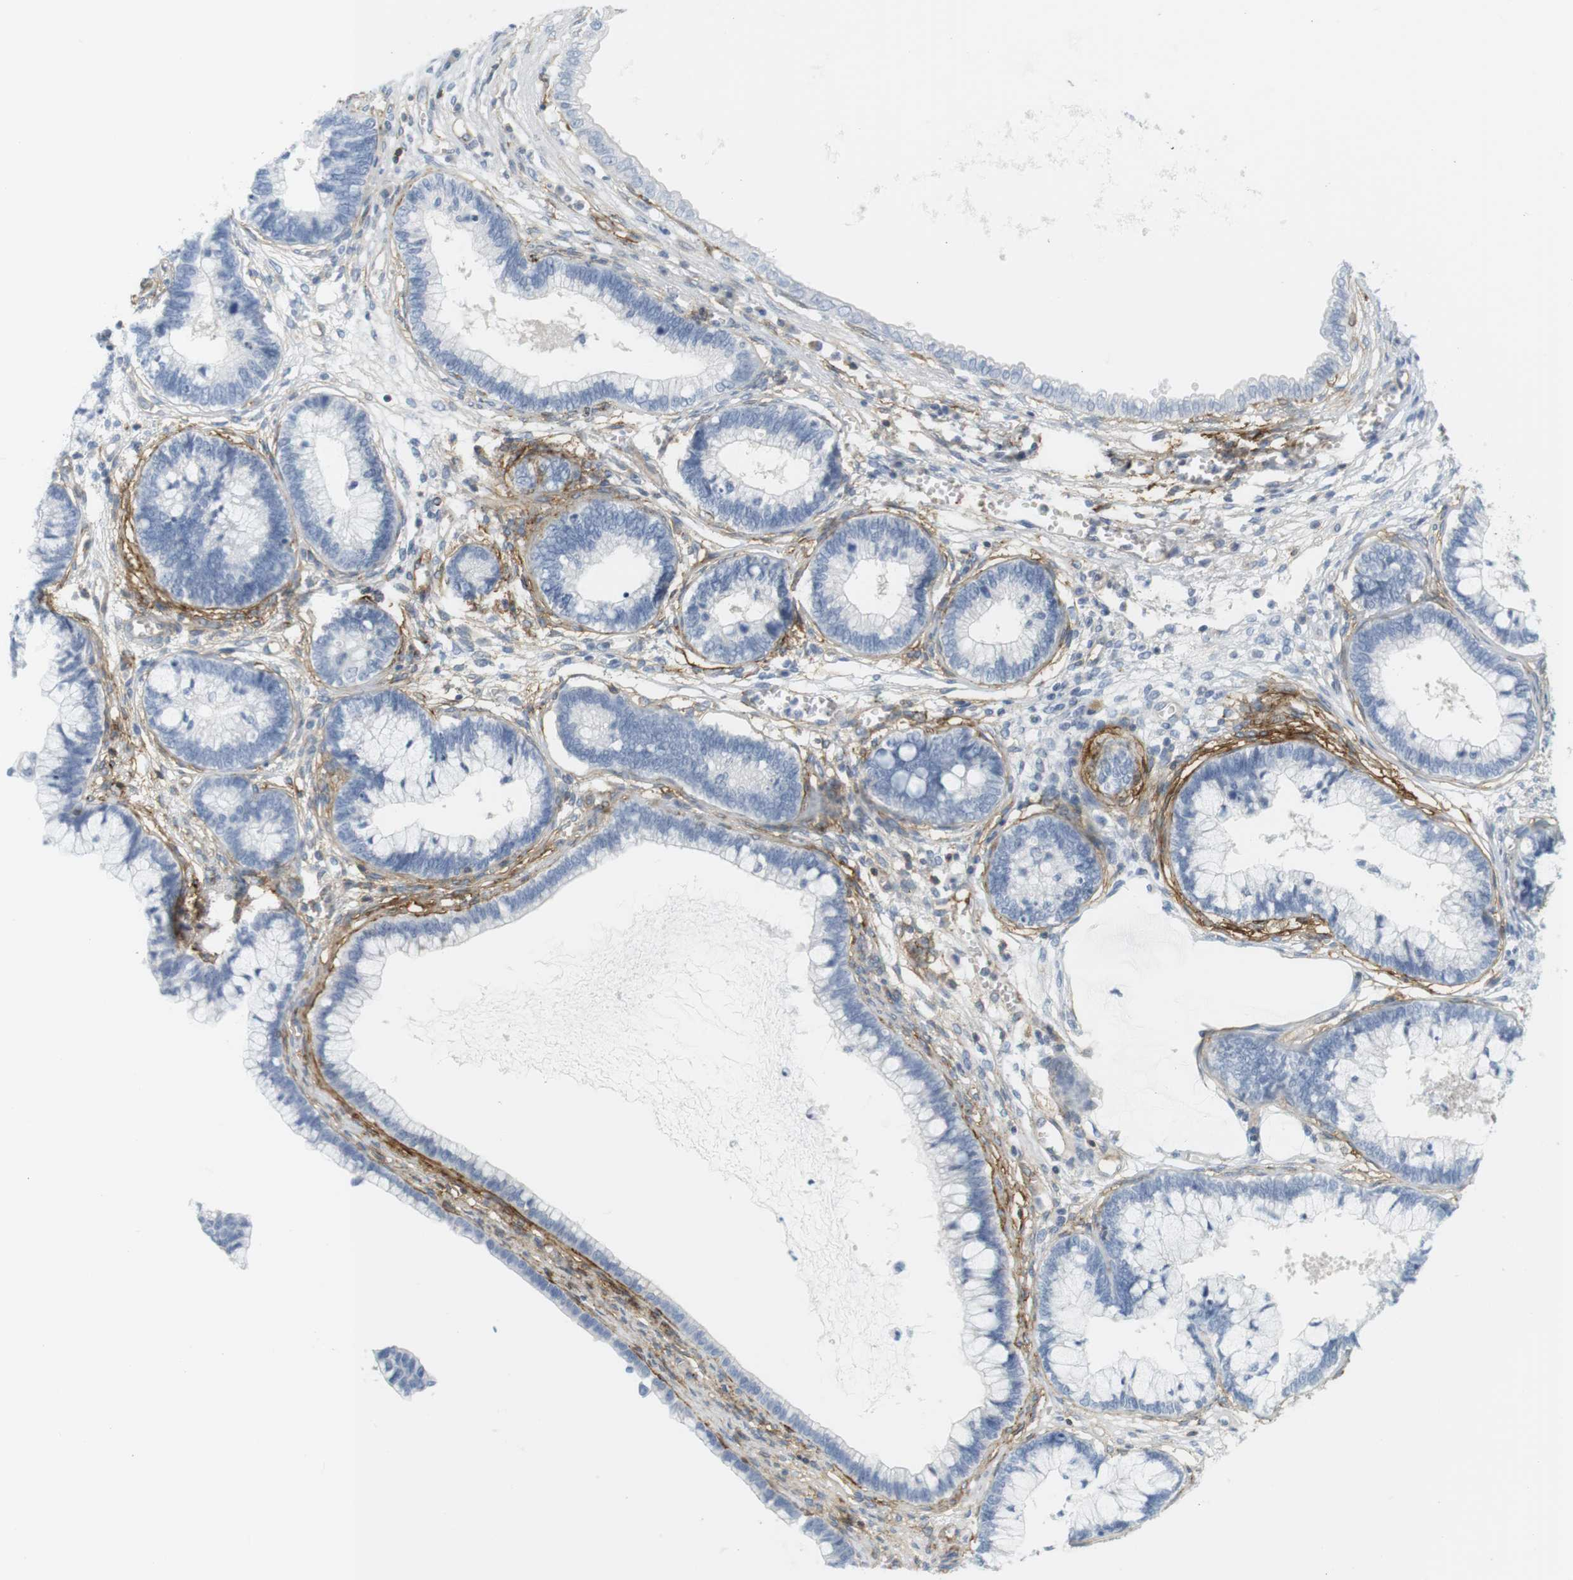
{"staining": {"intensity": "negative", "quantity": "none", "location": "none"}, "tissue": "cervical cancer", "cell_type": "Tumor cells", "image_type": "cancer", "snomed": [{"axis": "morphology", "description": "Adenocarcinoma, NOS"}, {"axis": "topography", "description": "Cervix"}], "caption": "This image is of cervical cancer stained with IHC to label a protein in brown with the nuclei are counter-stained blue. There is no expression in tumor cells.", "gene": "F2R", "patient": {"sex": "female", "age": 44}}